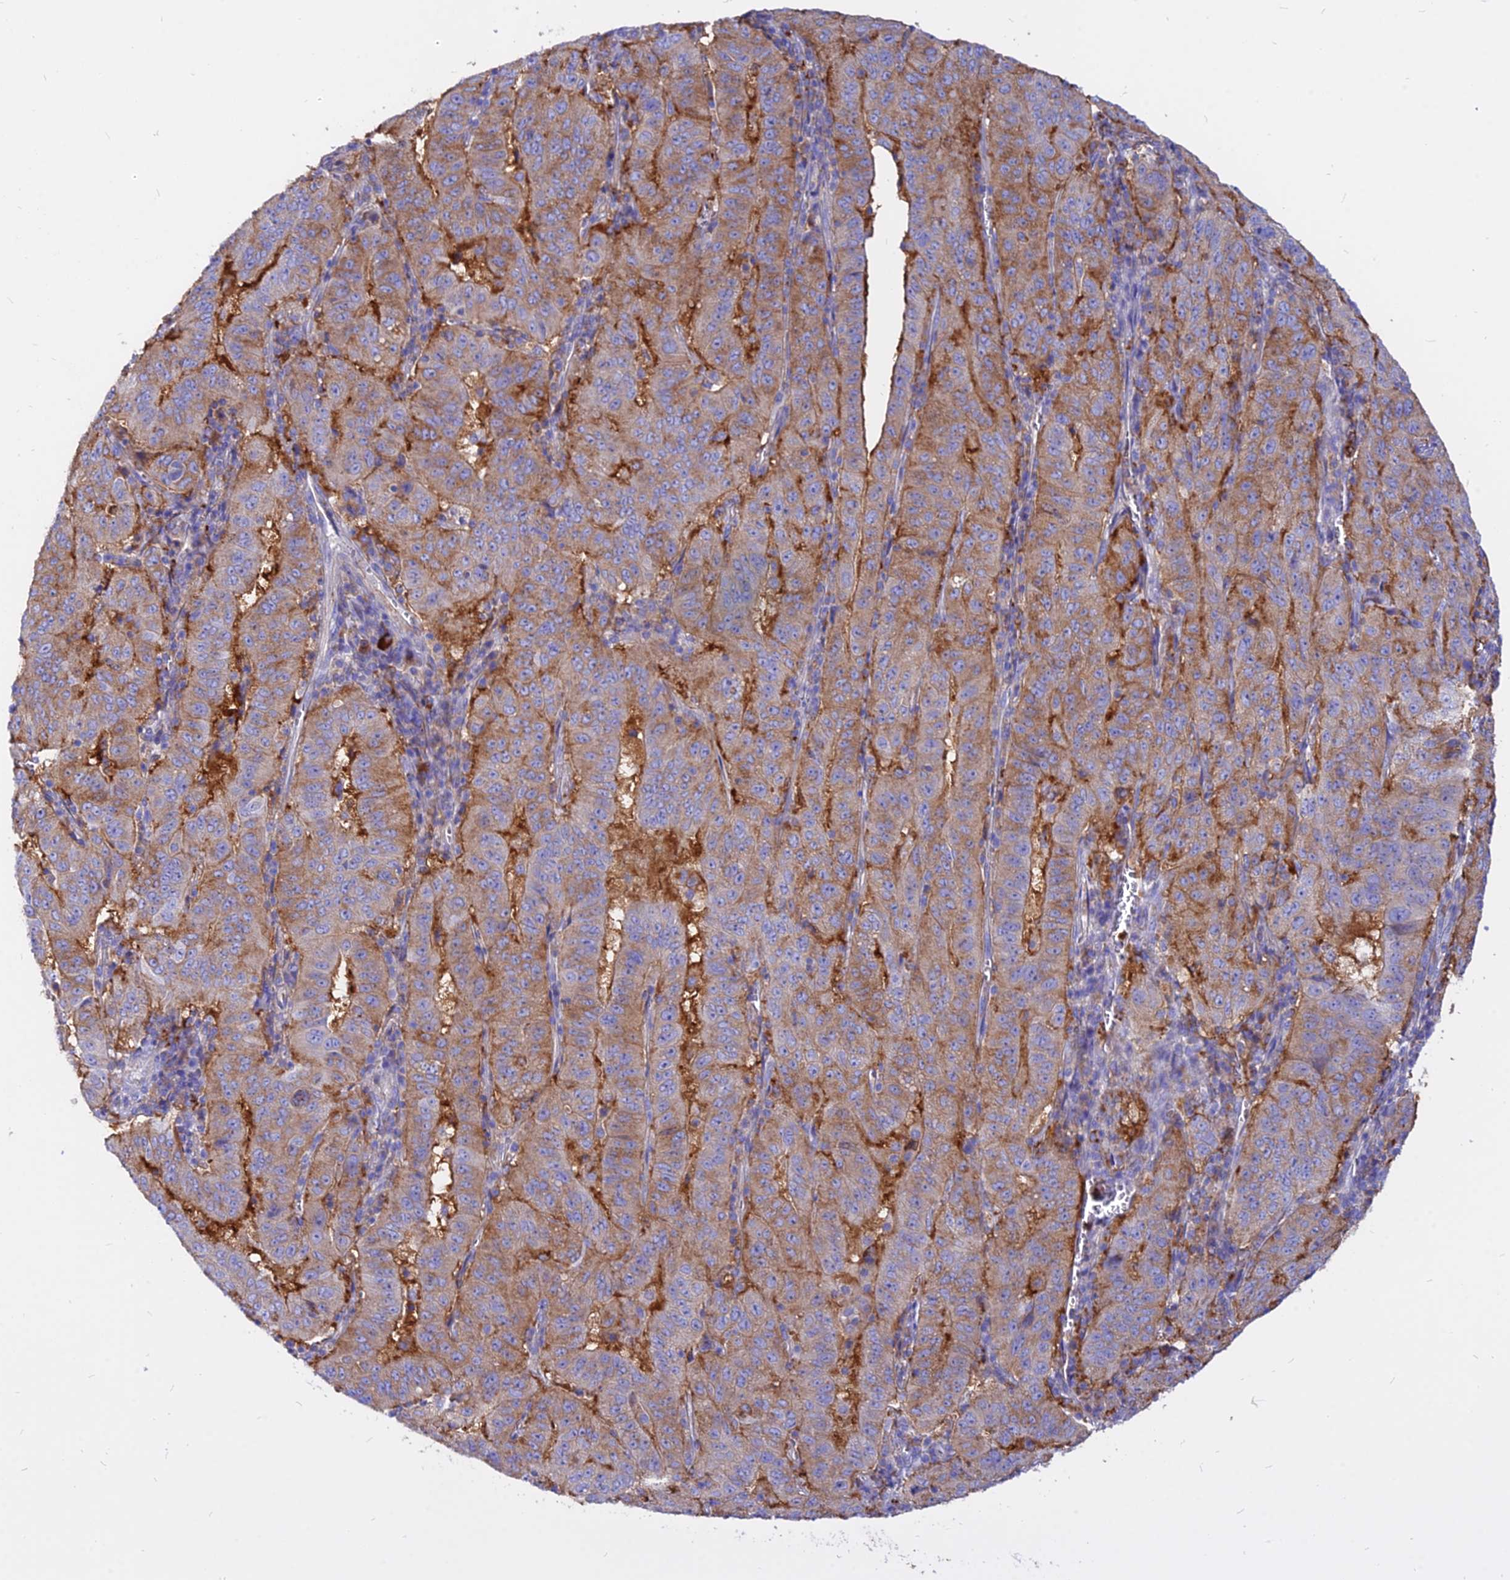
{"staining": {"intensity": "moderate", "quantity": ">75%", "location": "cytoplasmic/membranous"}, "tissue": "pancreatic cancer", "cell_type": "Tumor cells", "image_type": "cancer", "snomed": [{"axis": "morphology", "description": "Adenocarcinoma, NOS"}, {"axis": "topography", "description": "Pancreas"}], "caption": "IHC (DAB) staining of human pancreatic adenocarcinoma demonstrates moderate cytoplasmic/membranous protein staining in about >75% of tumor cells.", "gene": "AGTRAP", "patient": {"sex": "male", "age": 63}}